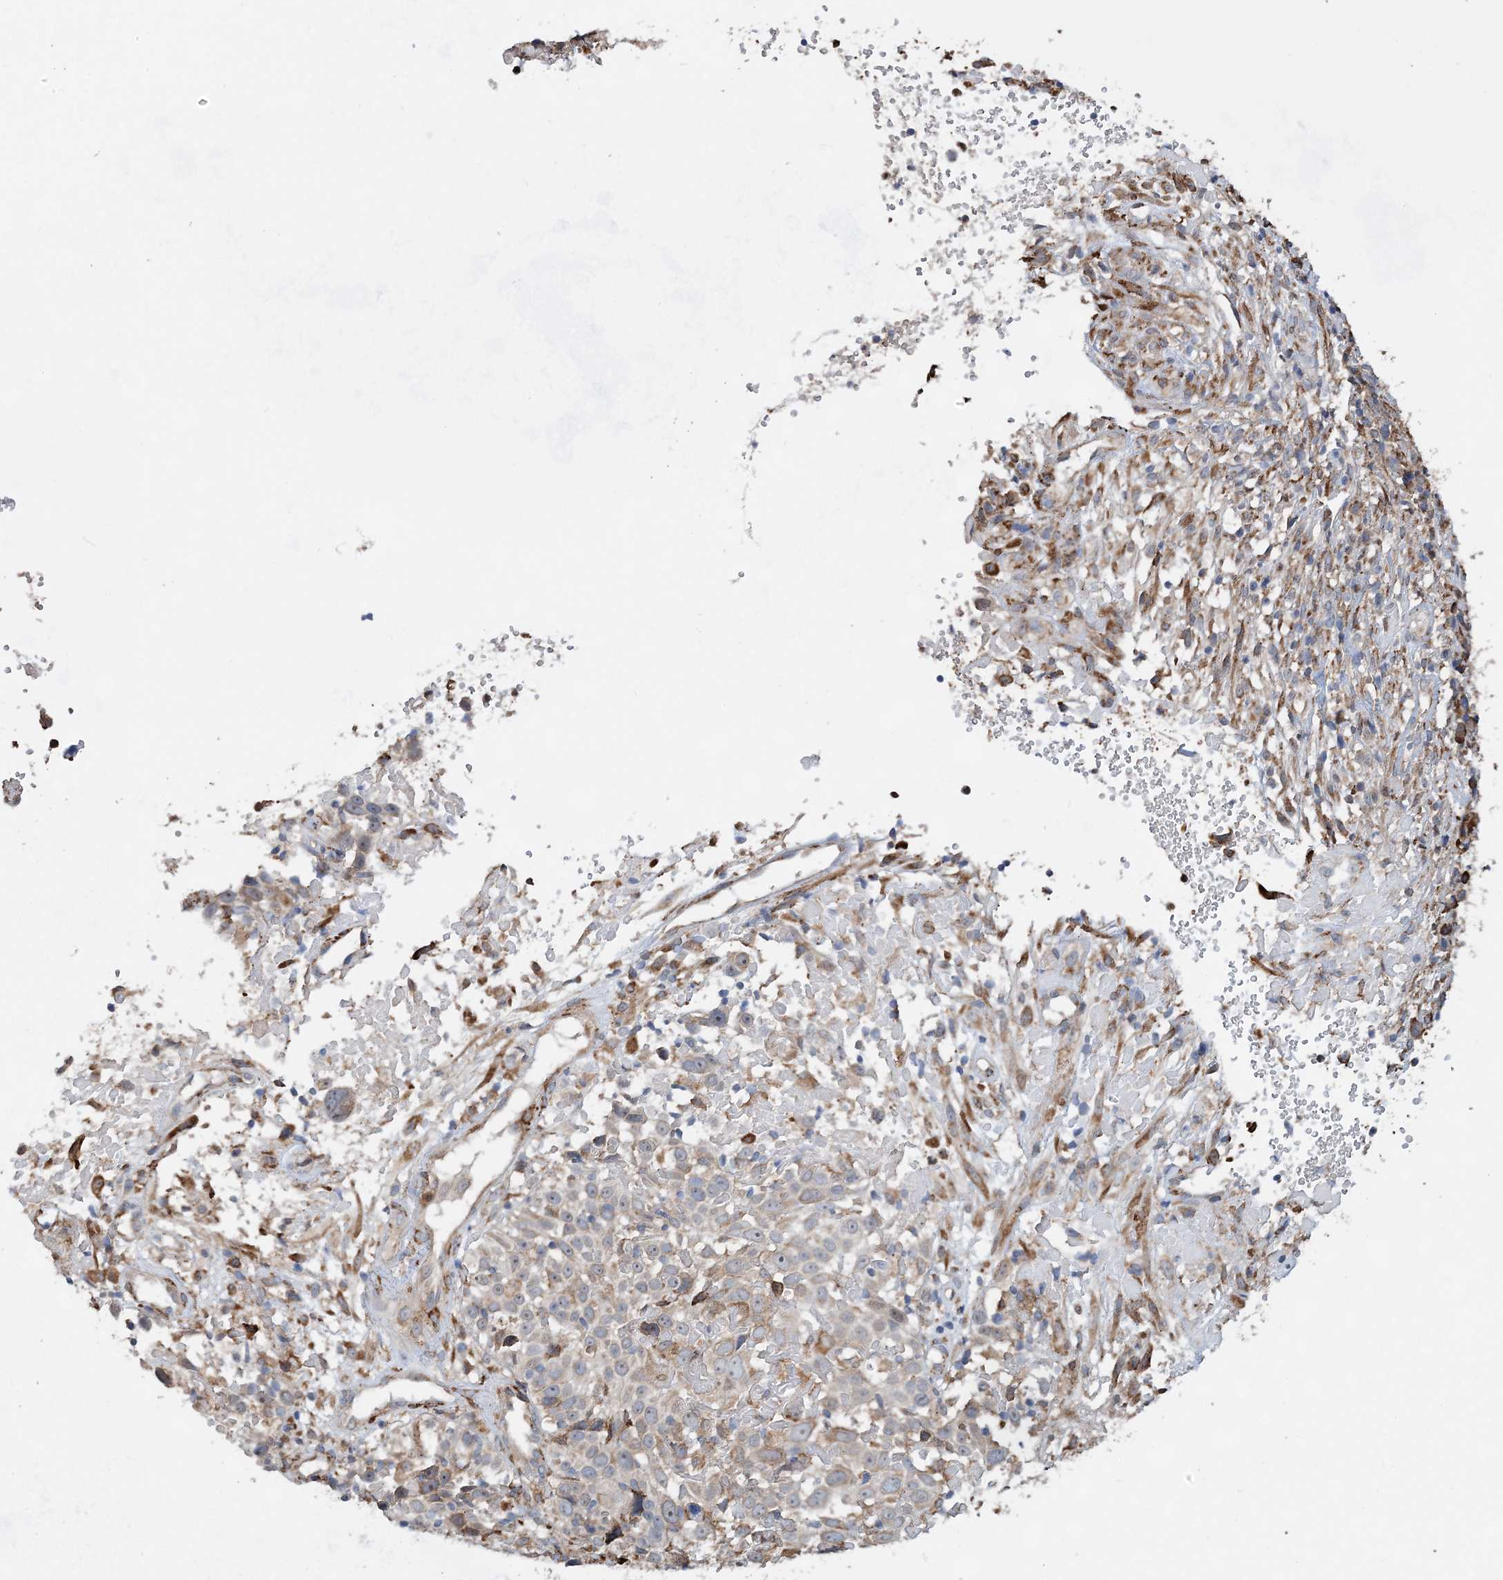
{"staining": {"intensity": "weak", "quantity": "<25%", "location": "cytoplasmic/membranous"}, "tissue": "cervical cancer", "cell_type": "Tumor cells", "image_type": "cancer", "snomed": [{"axis": "morphology", "description": "Squamous cell carcinoma, NOS"}, {"axis": "topography", "description": "Cervix"}], "caption": "Human cervical cancer (squamous cell carcinoma) stained for a protein using immunohistochemistry (IHC) demonstrates no expression in tumor cells.", "gene": "WDR12", "patient": {"sex": "female", "age": 74}}